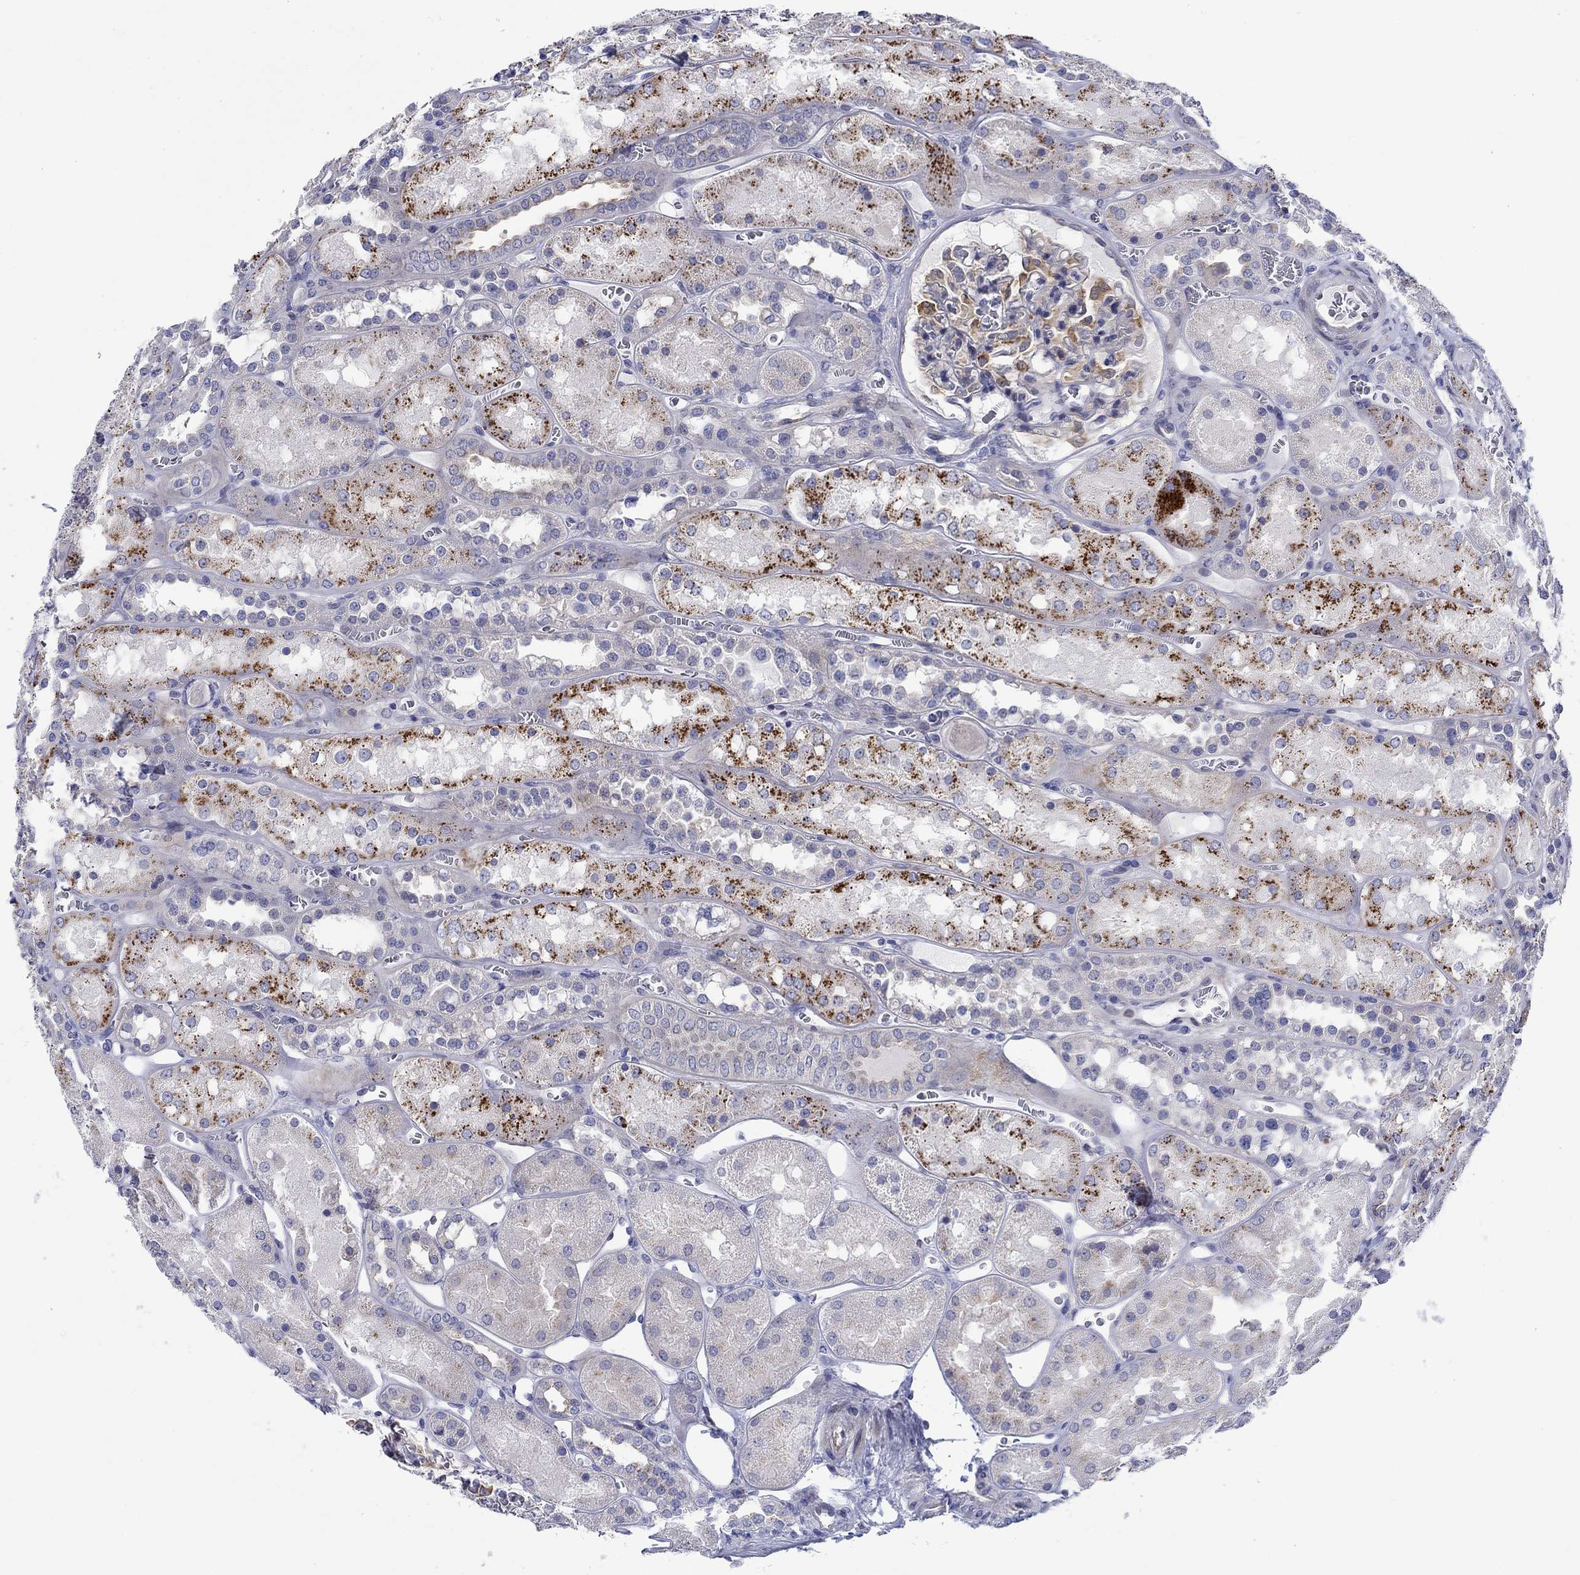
{"staining": {"intensity": "strong", "quantity": "<25%", "location": "cytoplasmic/membranous"}, "tissue": "kidney", "cell_type": "Cells in glomeruli", "image_type": "normal", "snomed": [{"axis": "morphology", "description": "Normal tissue, NOS"}, {"axis": "topography", "description": "Kidney"}], "caption": "A brown stain labels strong cytoplasmic/membranous expression of a protein in cells in glomeruli of unremarkable human kidney.", "gene": "SVEP1", "patient": {"sex": "male", "age": 73}}